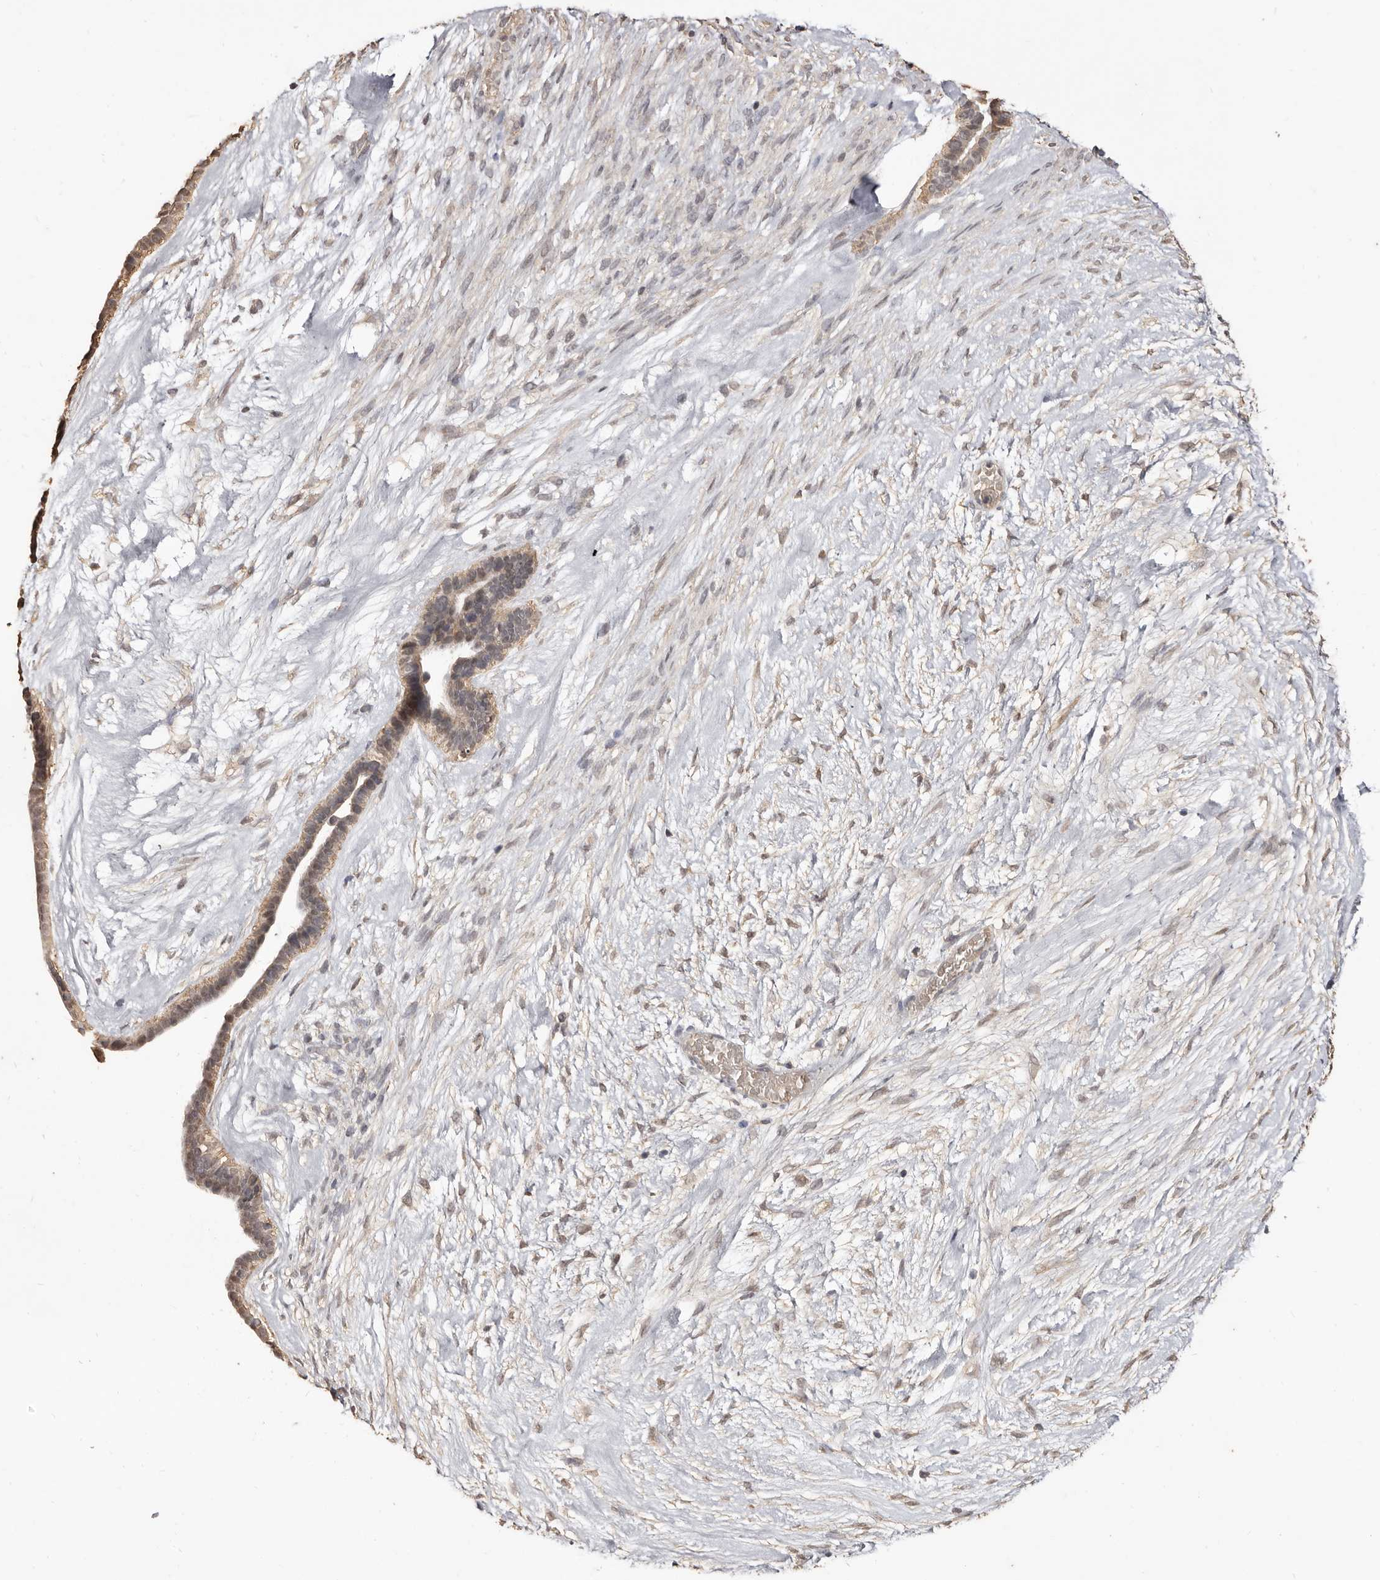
{"staining": {"intensity": "weak", "quantity": "<25%", "location": "cytoplasmic/membranous"}, "tissue": "ovarian cancer", "cell_type": "Tumor cells", "image_type": "cancer", "snomed": [{"axis": "morphology", "description": "Cystadenocarcinoma, serous, NOS"}, {"axis": "topography", "description": "Ovary"}], "caption": "Tumor cells show no significant protein positivity in ovarian cancer. (DAB (3,3'-diaminobenzidine) IHC, high magnification).", "gene": "INAVA", "patient": {"sex": "female", "age": 56}}